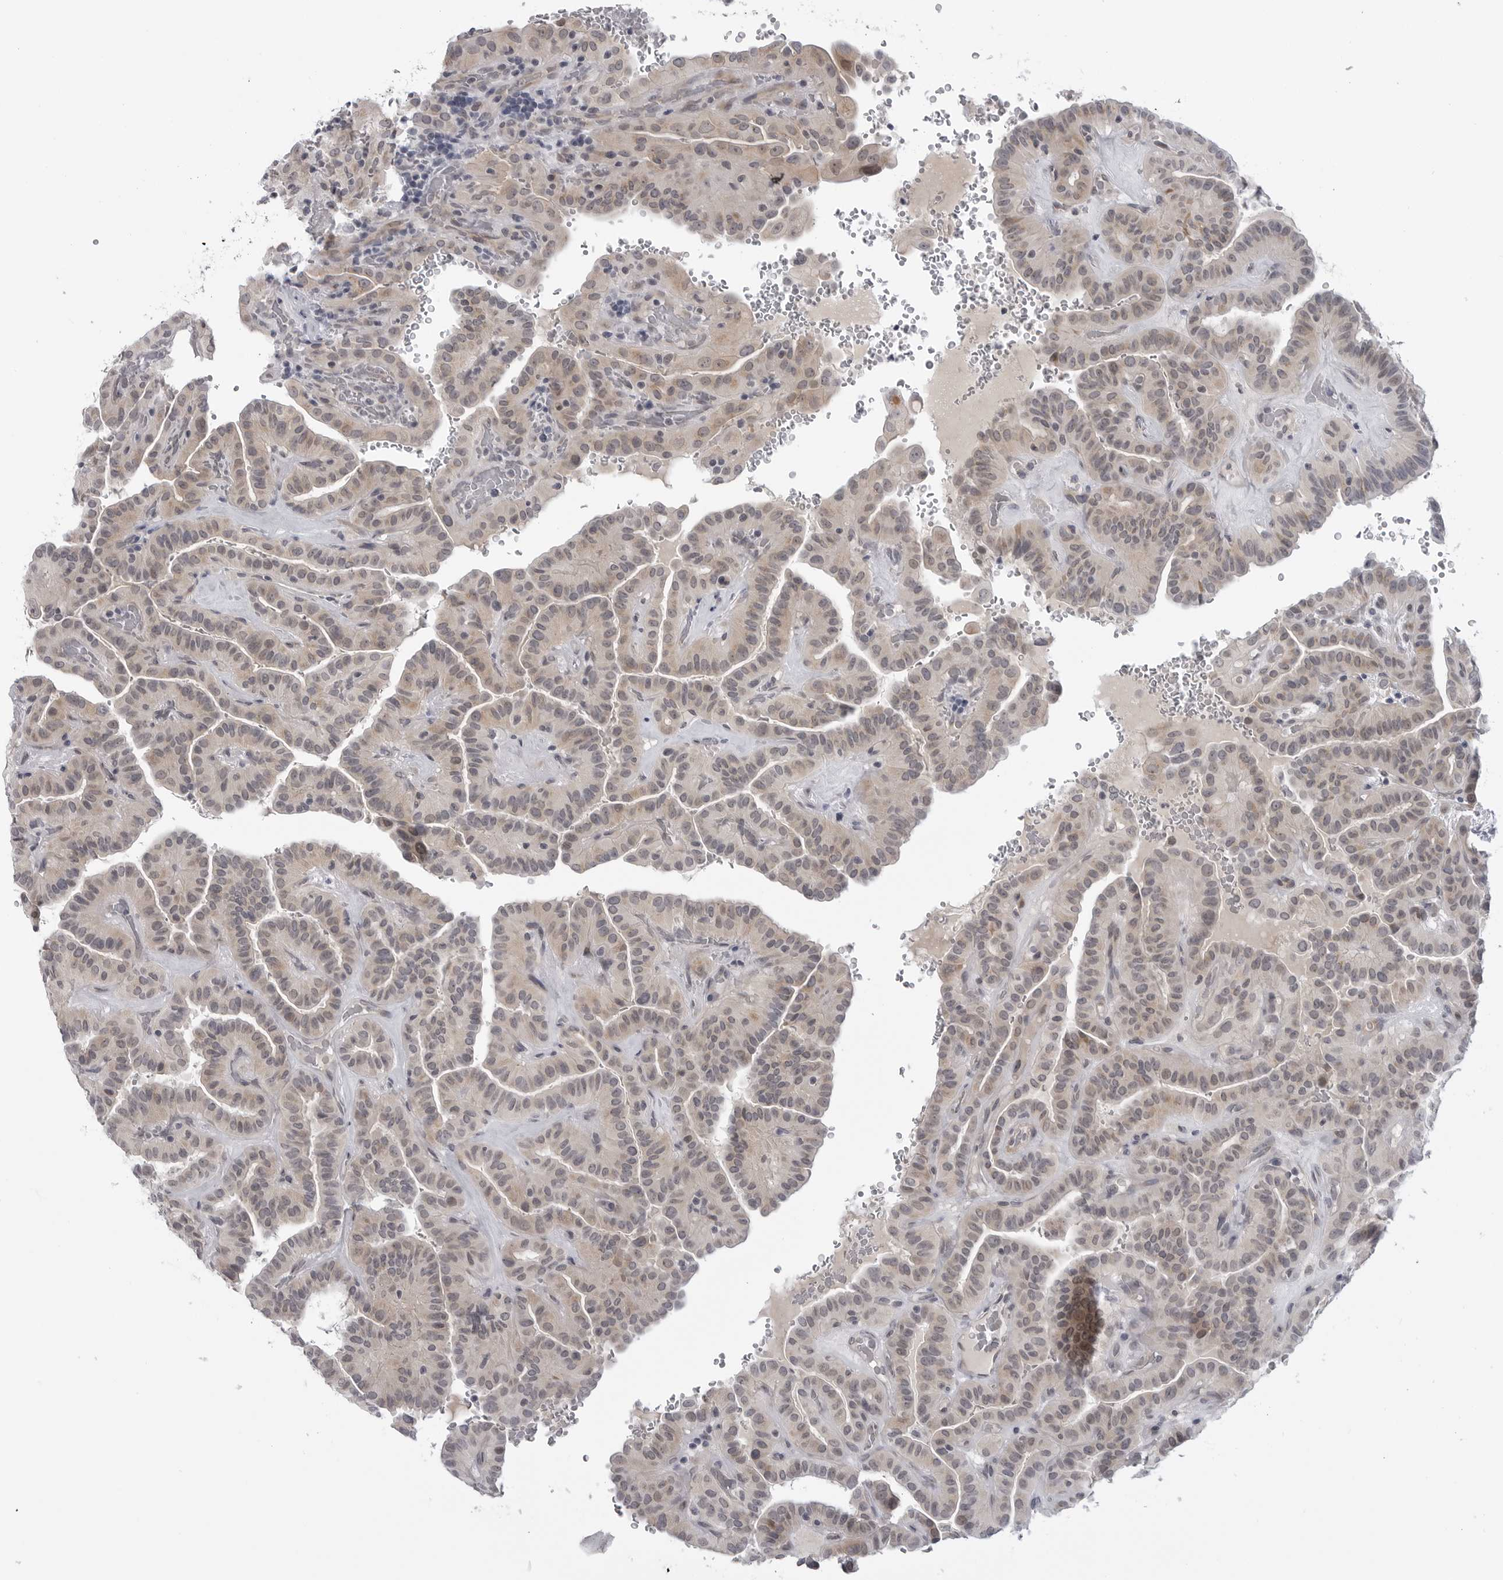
{"staining": {"intensity": "weak", "quantity": "<25%", "location": "nuclear"}, "tissue": "thyroid cancer", "cell_type": "Tumor cells", "image_type": "cancer", "snomed": [{"axis": "morphology", "description": "Papillary adenocarcinoma, NOS"}, {"axis": "topography", "description": "Thyroid gland"}], "caption": "Immunohistochemistry (IHC) histopathology image of human thyroid cancer stained for a protein (brown), which reveals no positivity in tumor cells.", "gene": "LRRC45", "patient": {"sex": "male", "age": 77}}